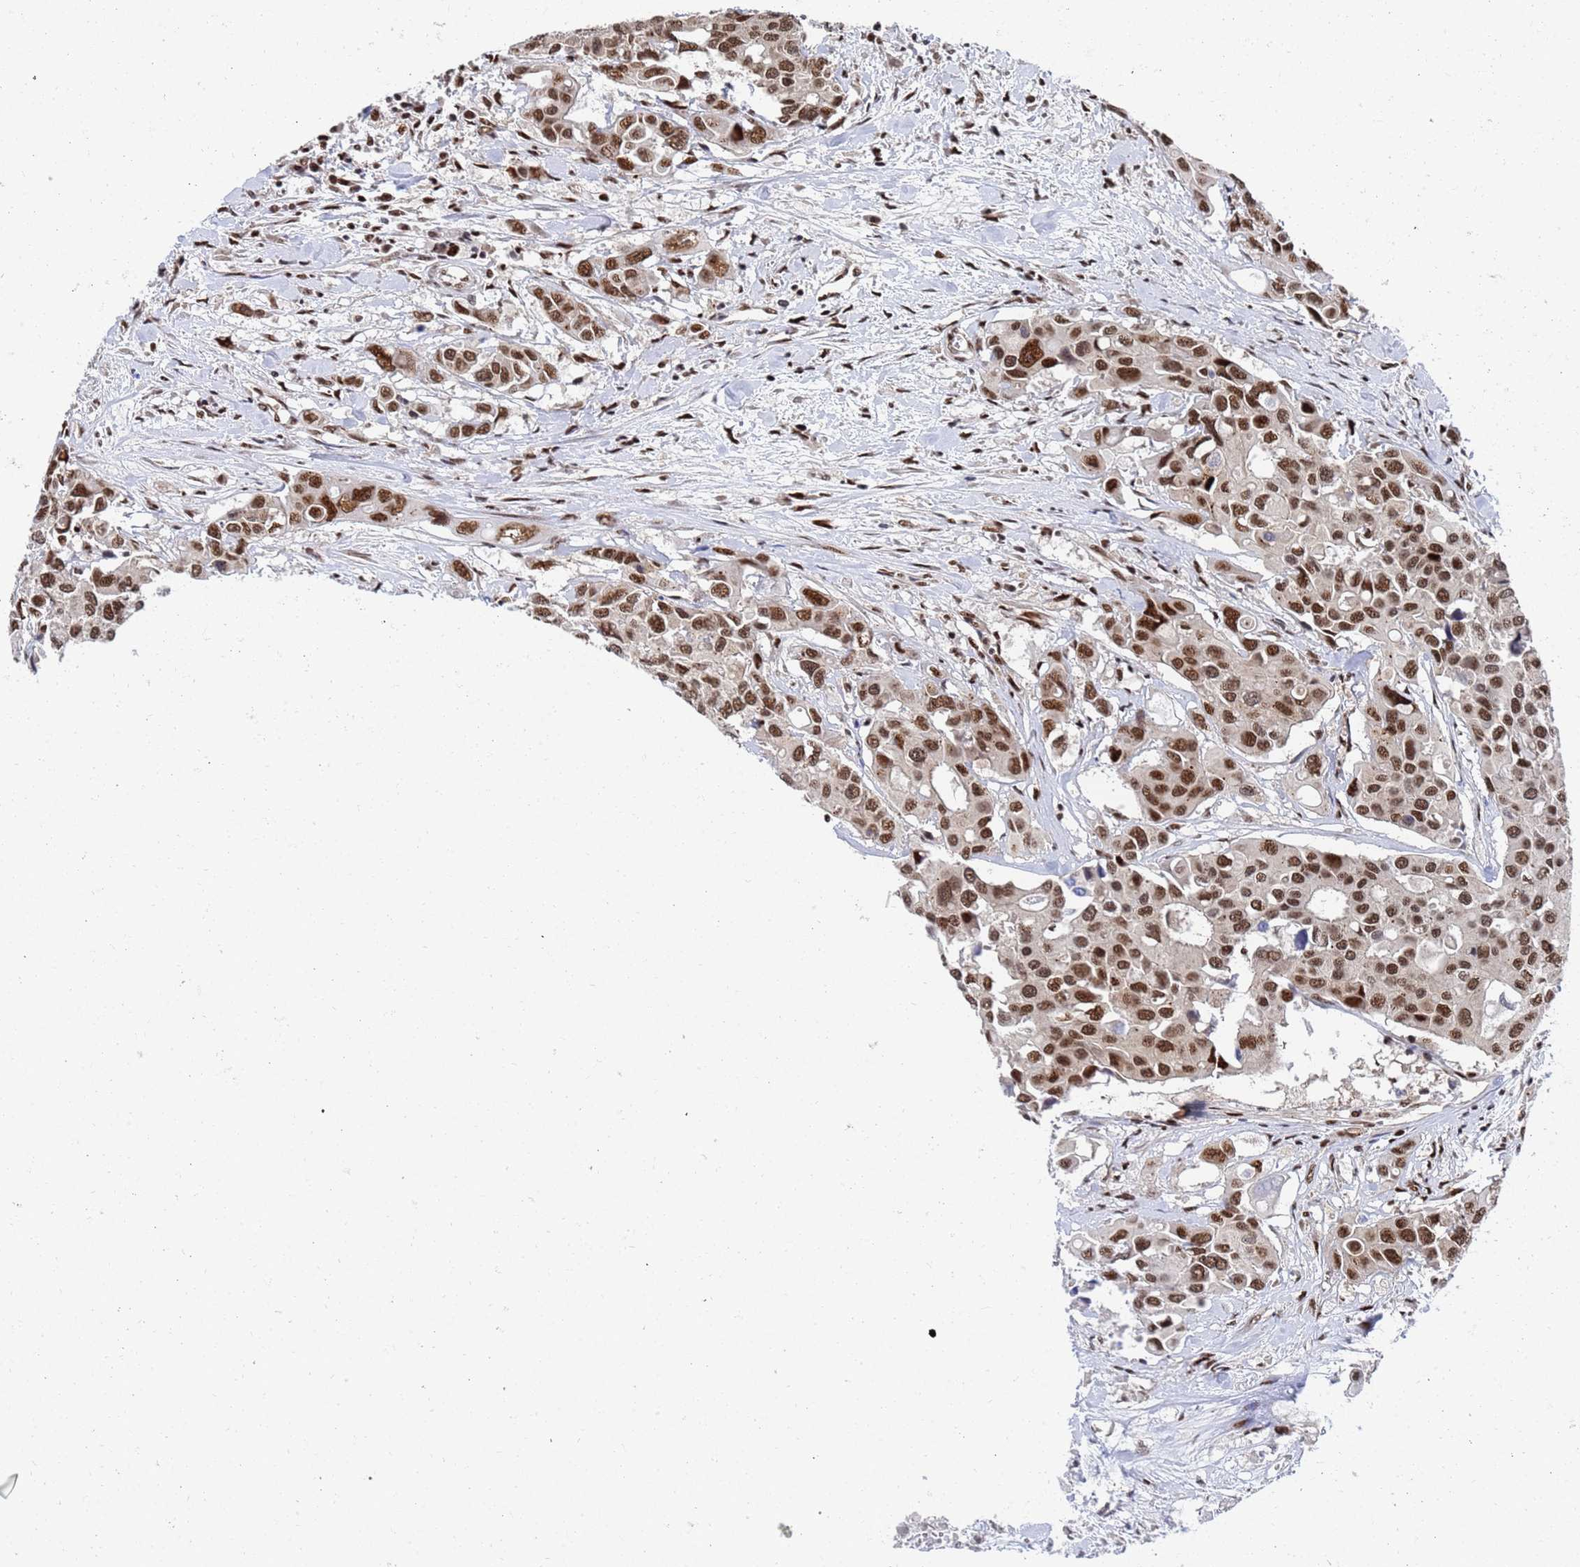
{"staining": {"intensity": "strong", "quantity": ">75%", "location": "nuclear"}, "tissue": "colorectal cancer", "cell_type": "Tumor cells", "image_type": "cancer", "snomed": [{"axis": "morphology", "description": "Adenocarcinoma, NOS"}, {"axis": "topography", "description": "Colon"}], "caption": "A photomicrograph of colorectal cancer (adenocarcinoma) stained for a protein displays strong nuclear brown staining in tumor cells. The staining is performed using DAB brown chromogen to label protein expression. The nuclei are counter-stained blue using hematoxylin.", "gene": "AP5Z1", "patient": {"sex": "male", "age": 77}}